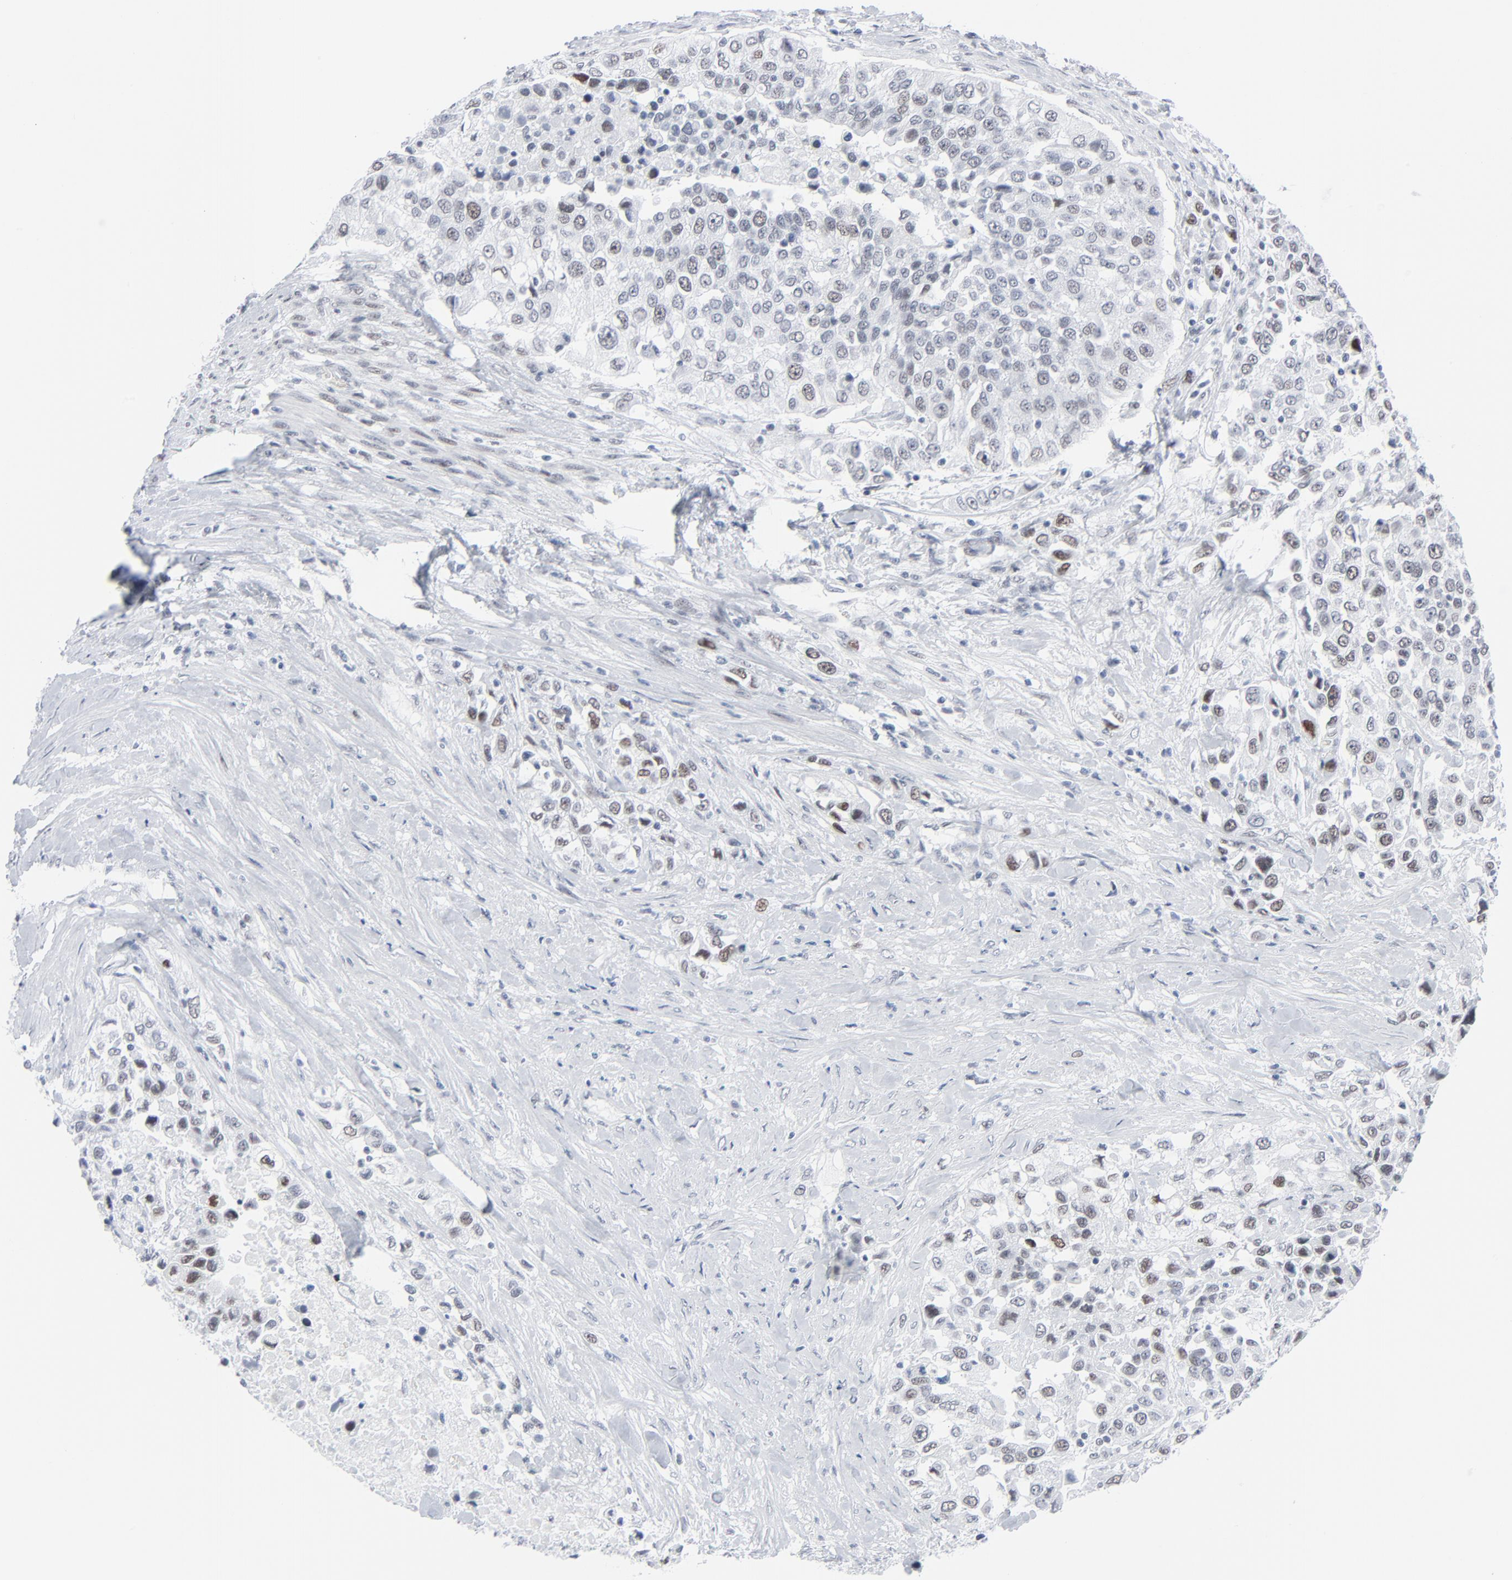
{"staining": {"intensity": "weak", "quantity": ">75%", "location": "nuclear"}, "tissue": "urothelial cancer", "cell_type": "Tumor cells", "image_type": "cancer", "snomed": [{"axis": "morphology", "description": "Urothelial carcinoma, High grade"}, {"axis": "topography", "description": "Urinary bladder"}], "caption": "The histopathology image exhibits staining of urothelial carcinoma (high-grade), revealing weak nuclear protein staining (brown color) within tumor cells.", "gene": "SIRT1", "patient": {"sex": "female", "age": 80}}